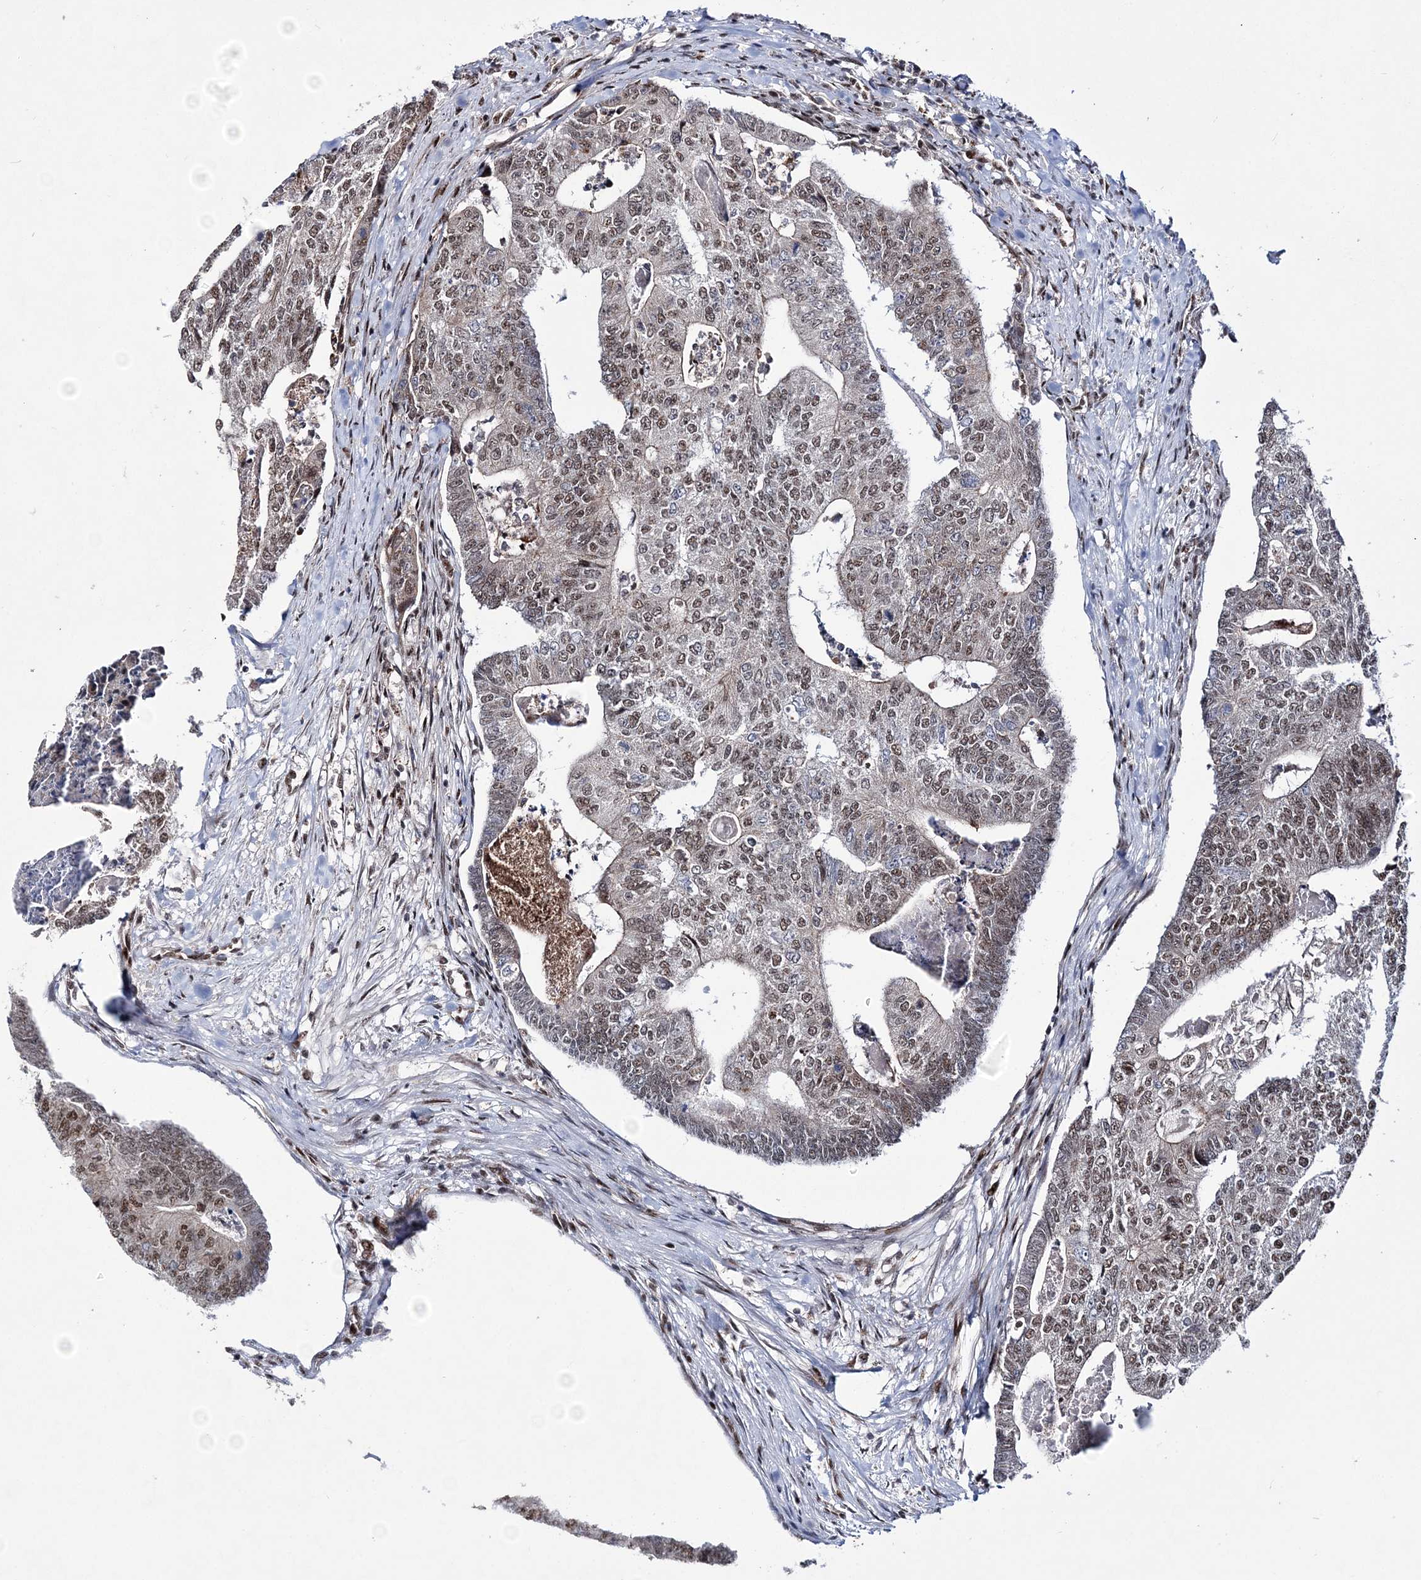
{"staining": {"intensity": "moderate", "quantity": ">75%", "location": "nuclear"}, "tissue": "colorectal cancer", "cell_type": "Tumor cells", "image_type": "cancer", "snomed": [{"axis": "morphology", "description": "Adenocarcinoma, NOS"}, {"axis": "topography", "description": "Colon"}], "caption": "Immunohistochemistry image of colorectal adenocarcinoma stained for a protein (brown), which shows medium levels of moderate nuclear staining in about >75% of tumor cells.", "gene": "TATDN2", "patient": {"sex": "female", "age": 67}}